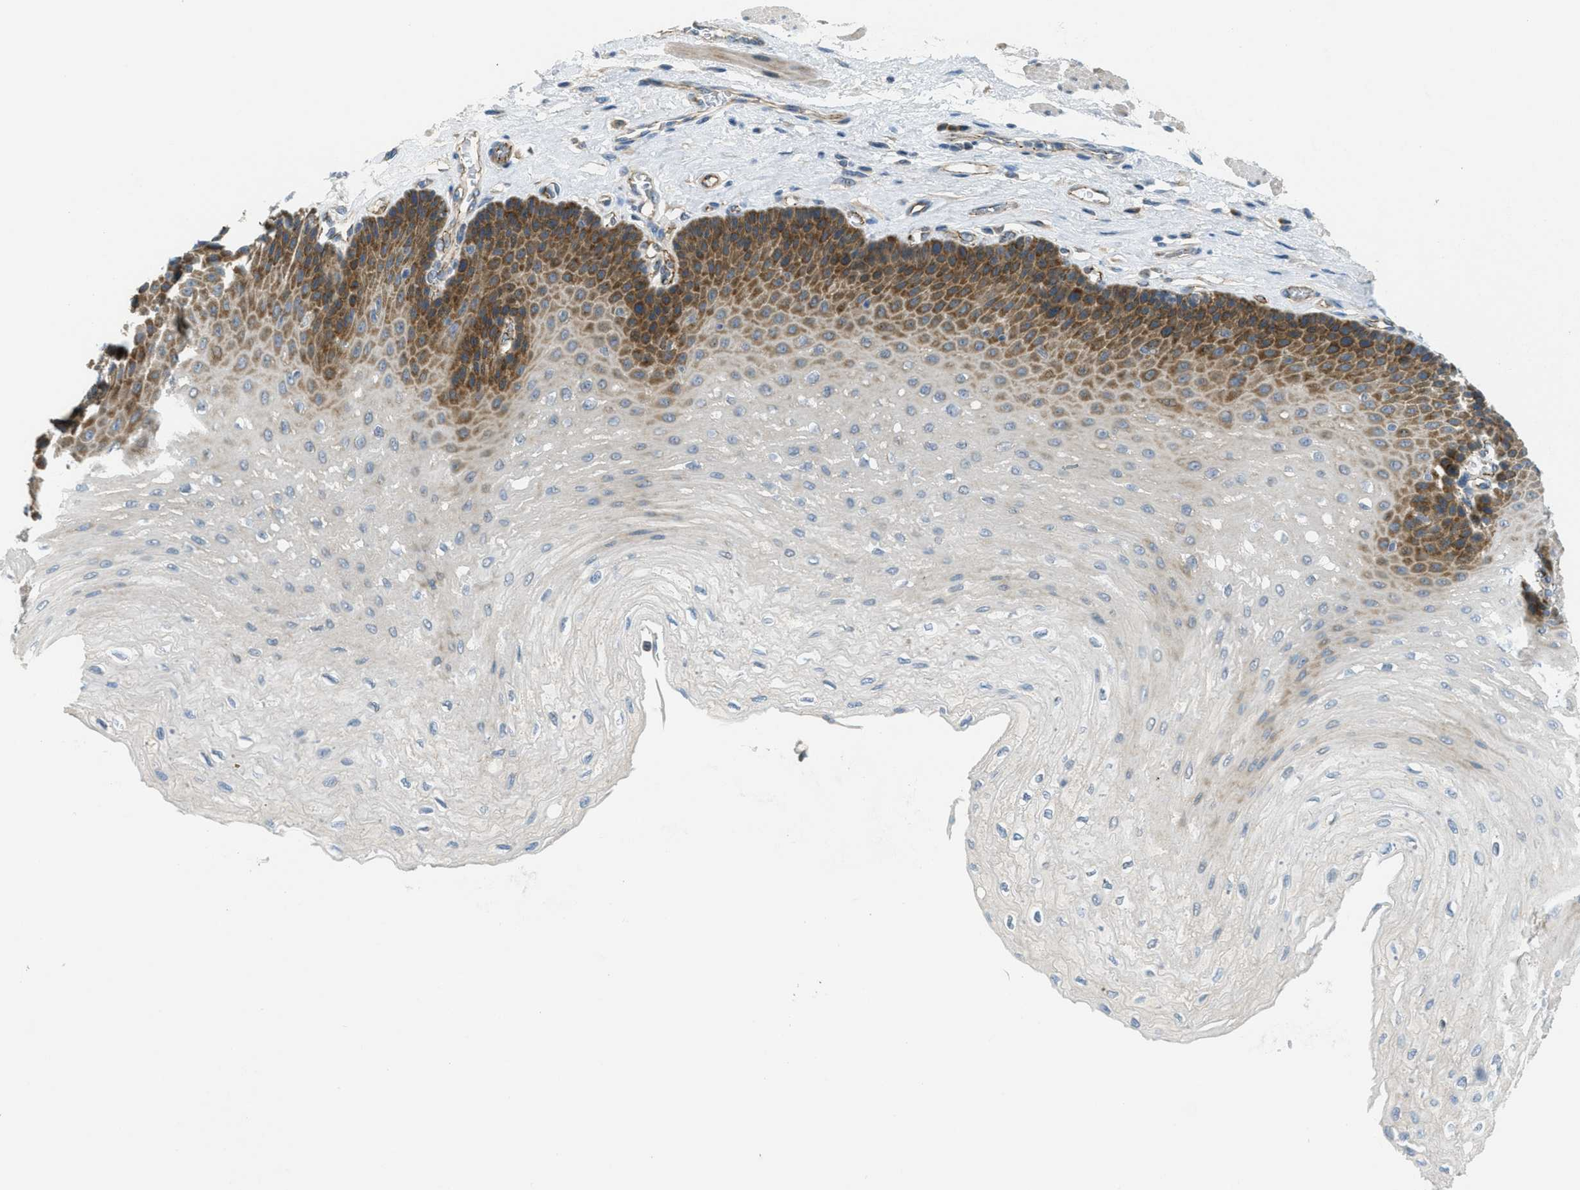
{"staining": {"intensity": "moderate", "quantity": "<25%", "location": "cytoplasmic/membranous"}, "tissue": "esophagus", "cell_type": "Squamous epithelial cells", "image_type": "normal", "snomed": [{"axis": "morphology", "description": "Normal tissue, NOS"}, {"axis": "topography", "description": "Esophagus"}], "caption": "Protein staining exhibits moderate cytoplasmic/membranous staining in approximately <25% of squamous epithelial cells in unremarkable esophagus. The protein is shown in brown color, while the nuclei are stained blue.", "gene": "JCAD", "patient": {"sex": "female", "age": 72}}